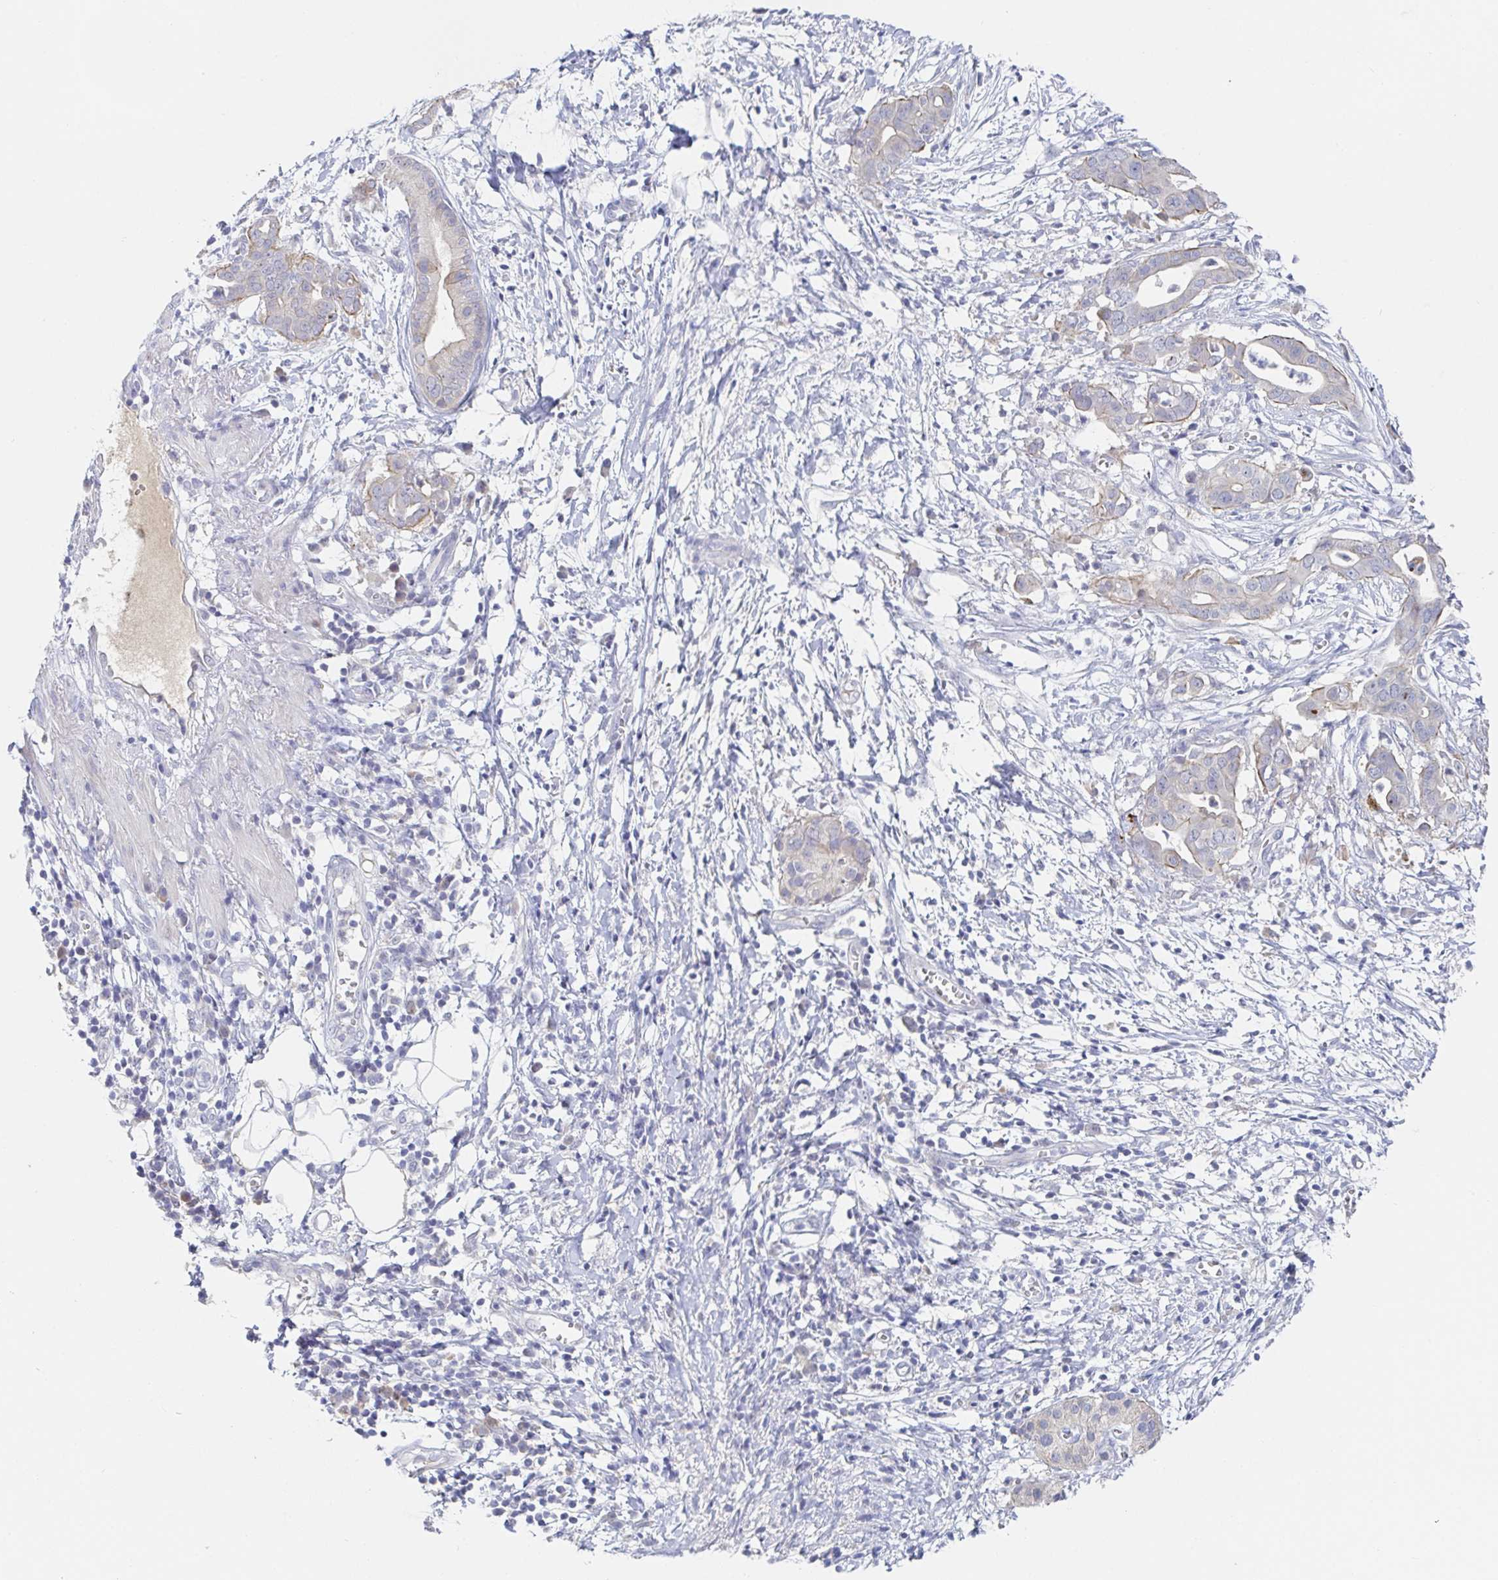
{"staining": {"intensity": "weak", "quantity": "<25%", "location": "cytoplasmic/membranous"}, "tissue": "pancreatic cancer", "cell_type": "Tumor cells", "image_type": "cancer", "snomed": [{"axis": "morphology", "description": "Adenocarcinoma, NOS"}, {"axis": "topography", "description": "Pancreas"}], "caption": "An immunohistochemistry (IHC) image of adenocarcinoma (pancreatic) is shown. There is no staining in tumor cells of adenocarcinoma (pancreatic). (DAB IHC, high magnification).", "gene": "ZNF430", "patient": {"sex": "male", "age": 61}}